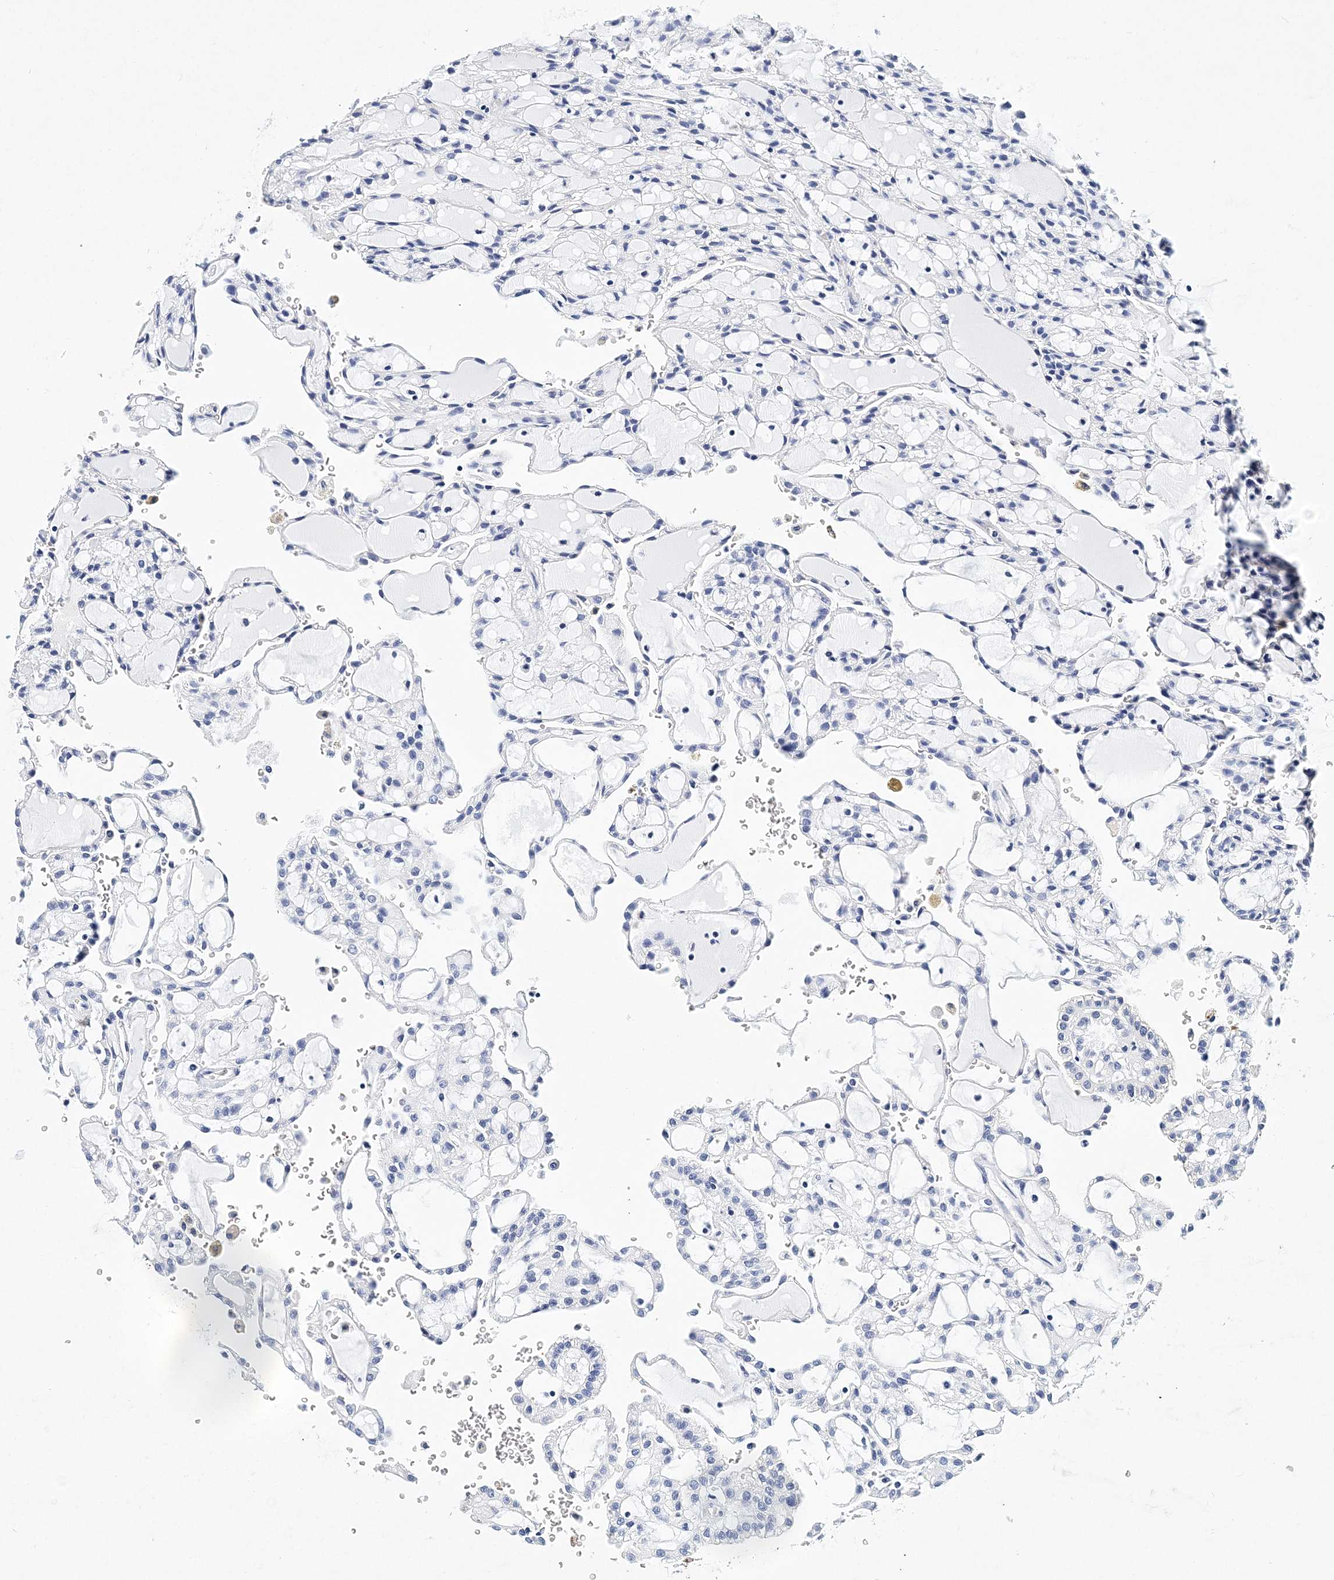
{"staining": {"intensity": "negative", "quantity": "none", "location": "none"}, "tissue": "renal cancer", "cell_type": "Tumor cells", "image_type": "cancer", "snomed": [{"axis": "morphology", "description": "Adenocarcinoma, NOS"}, {"axis": "topography", "description": "Kidney"}], "caption": "Immunohistochemical staining of renal adenocarcinoma reveals no significant staining in tumor cells.", "gene": "ITGA2B", "patient": {"sex": "male", "age": 63}}